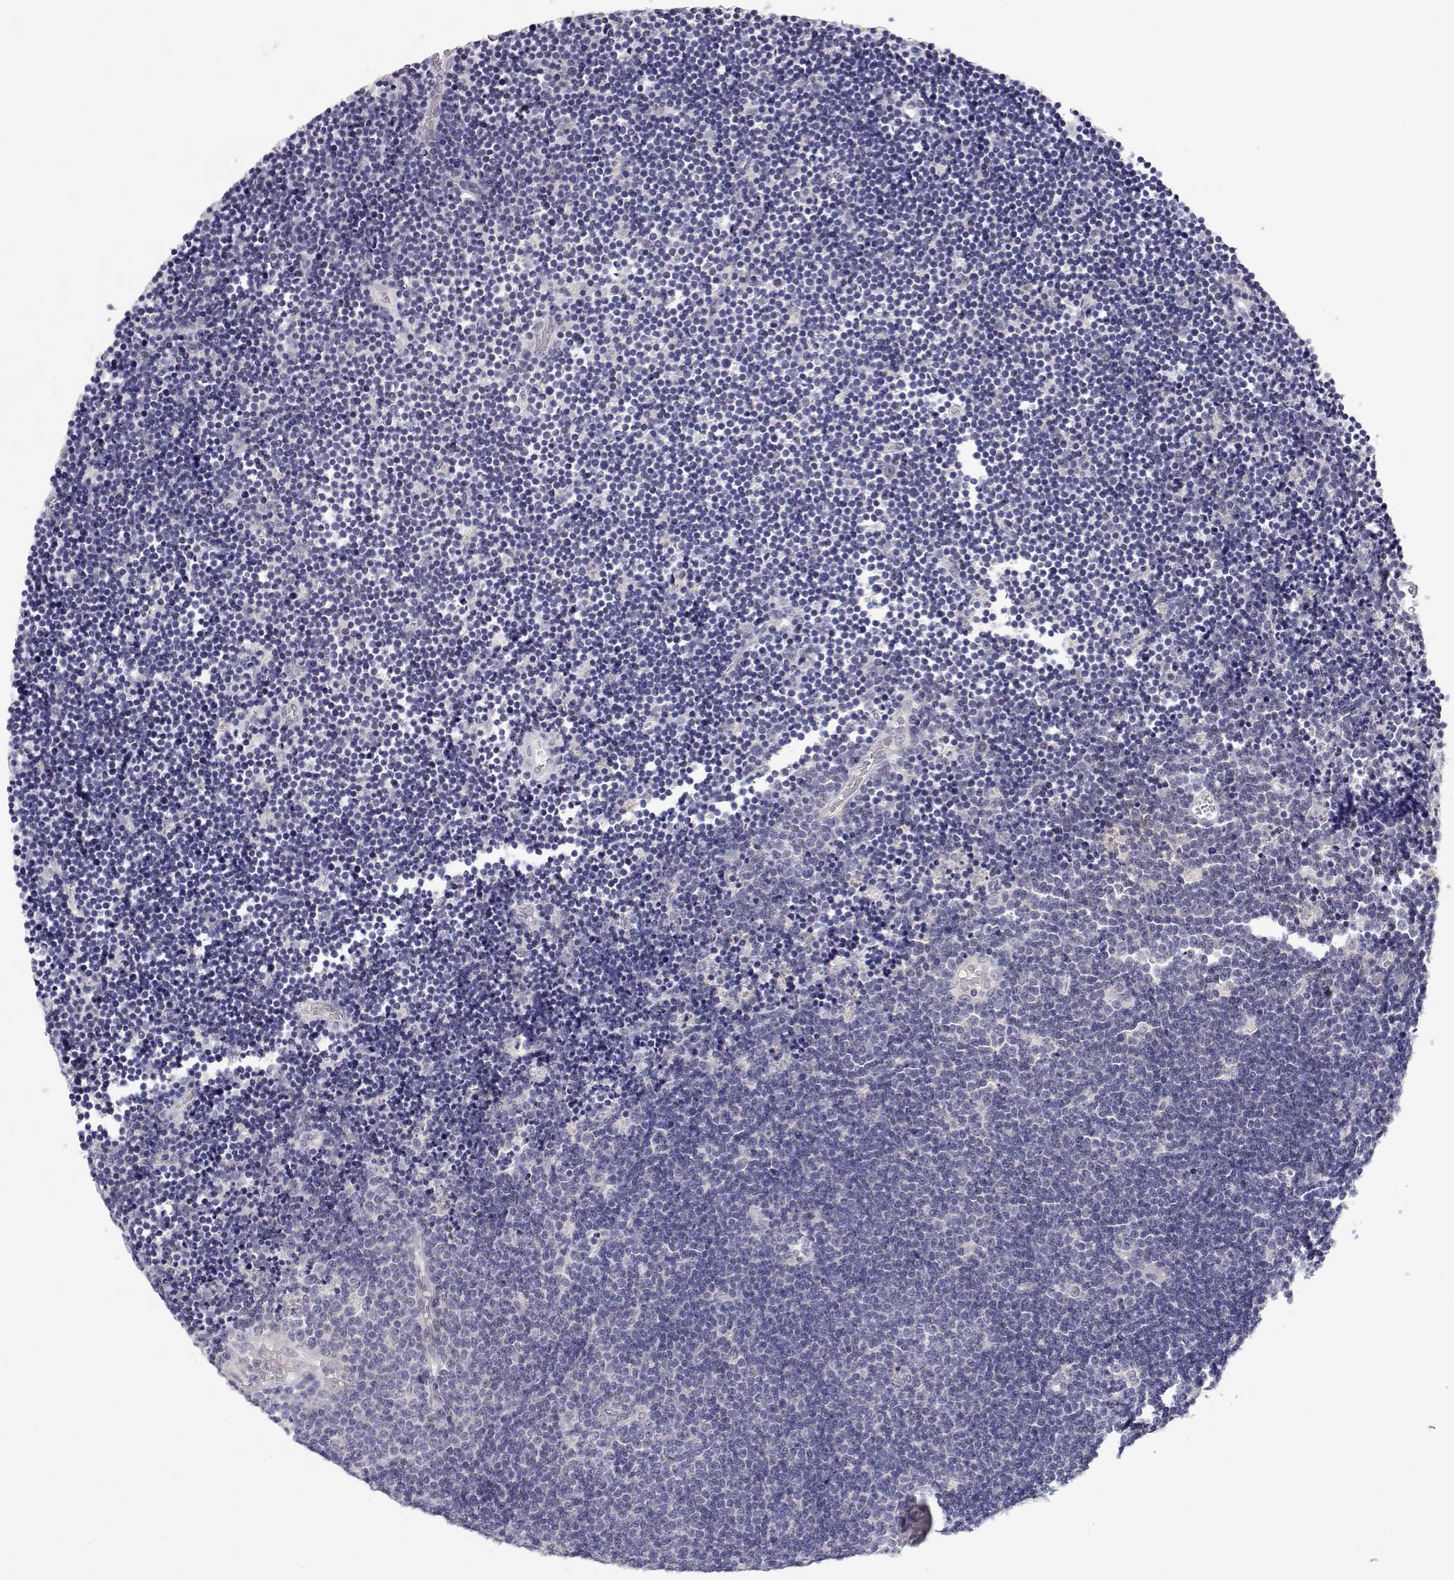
{"staining": {"intensity": "negative", "quantity": "none", "location": "none"}, "tissue": "lymphoma", "cell_type": "Tumor cells", "image_type": "cancer", "snomed": [{"axis": "morphology", "description": "Malignant lymphoma, non-Hodgkin's type, Low grade"}, {"axis": "topography", "description": "Brain"}], "caption": "IHC of human lymphoma demonstrates no staining in tumor cells.", "gene": "ADA", "patient": {"sex": "female", "age": 66}}